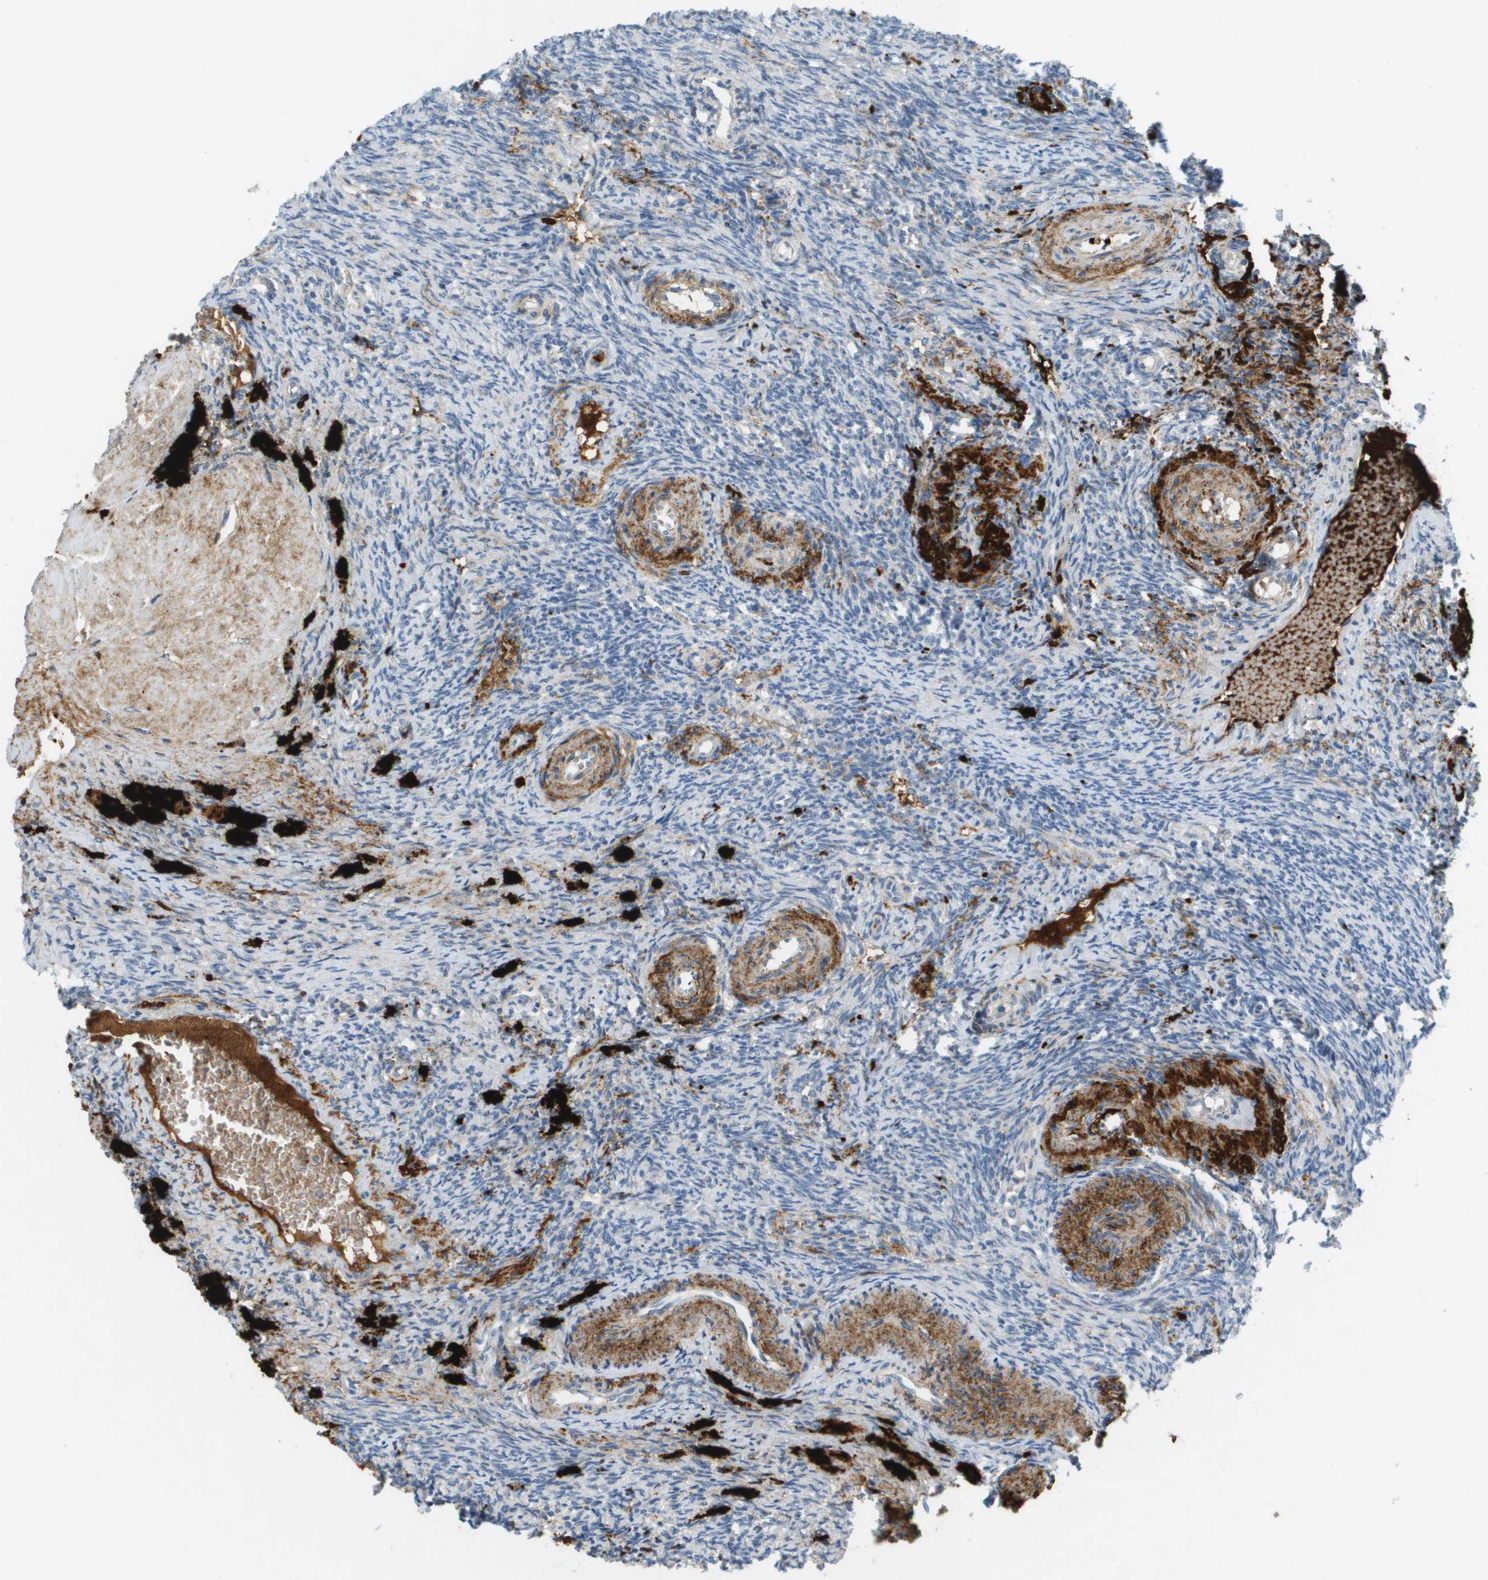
{"staining": {"intensity": "negative", "quantity": "none", "location": "none"}, "tissue": "ovary", "cell_type": "Follicle cells", "image_type": "normal", "snomed": [{"axis": "morphology", "description": "Normal tissue, NOS"}, {"axis": "topography", "description": "Ovary"}], "caption": "DAB (3,3'-diaminobenzidine) immunohistochemical staining of benign human ovary demonstrates no significant expression in follicle cells.", "gene": "VTN", "patient": {"sex": "female", "age": 41}}